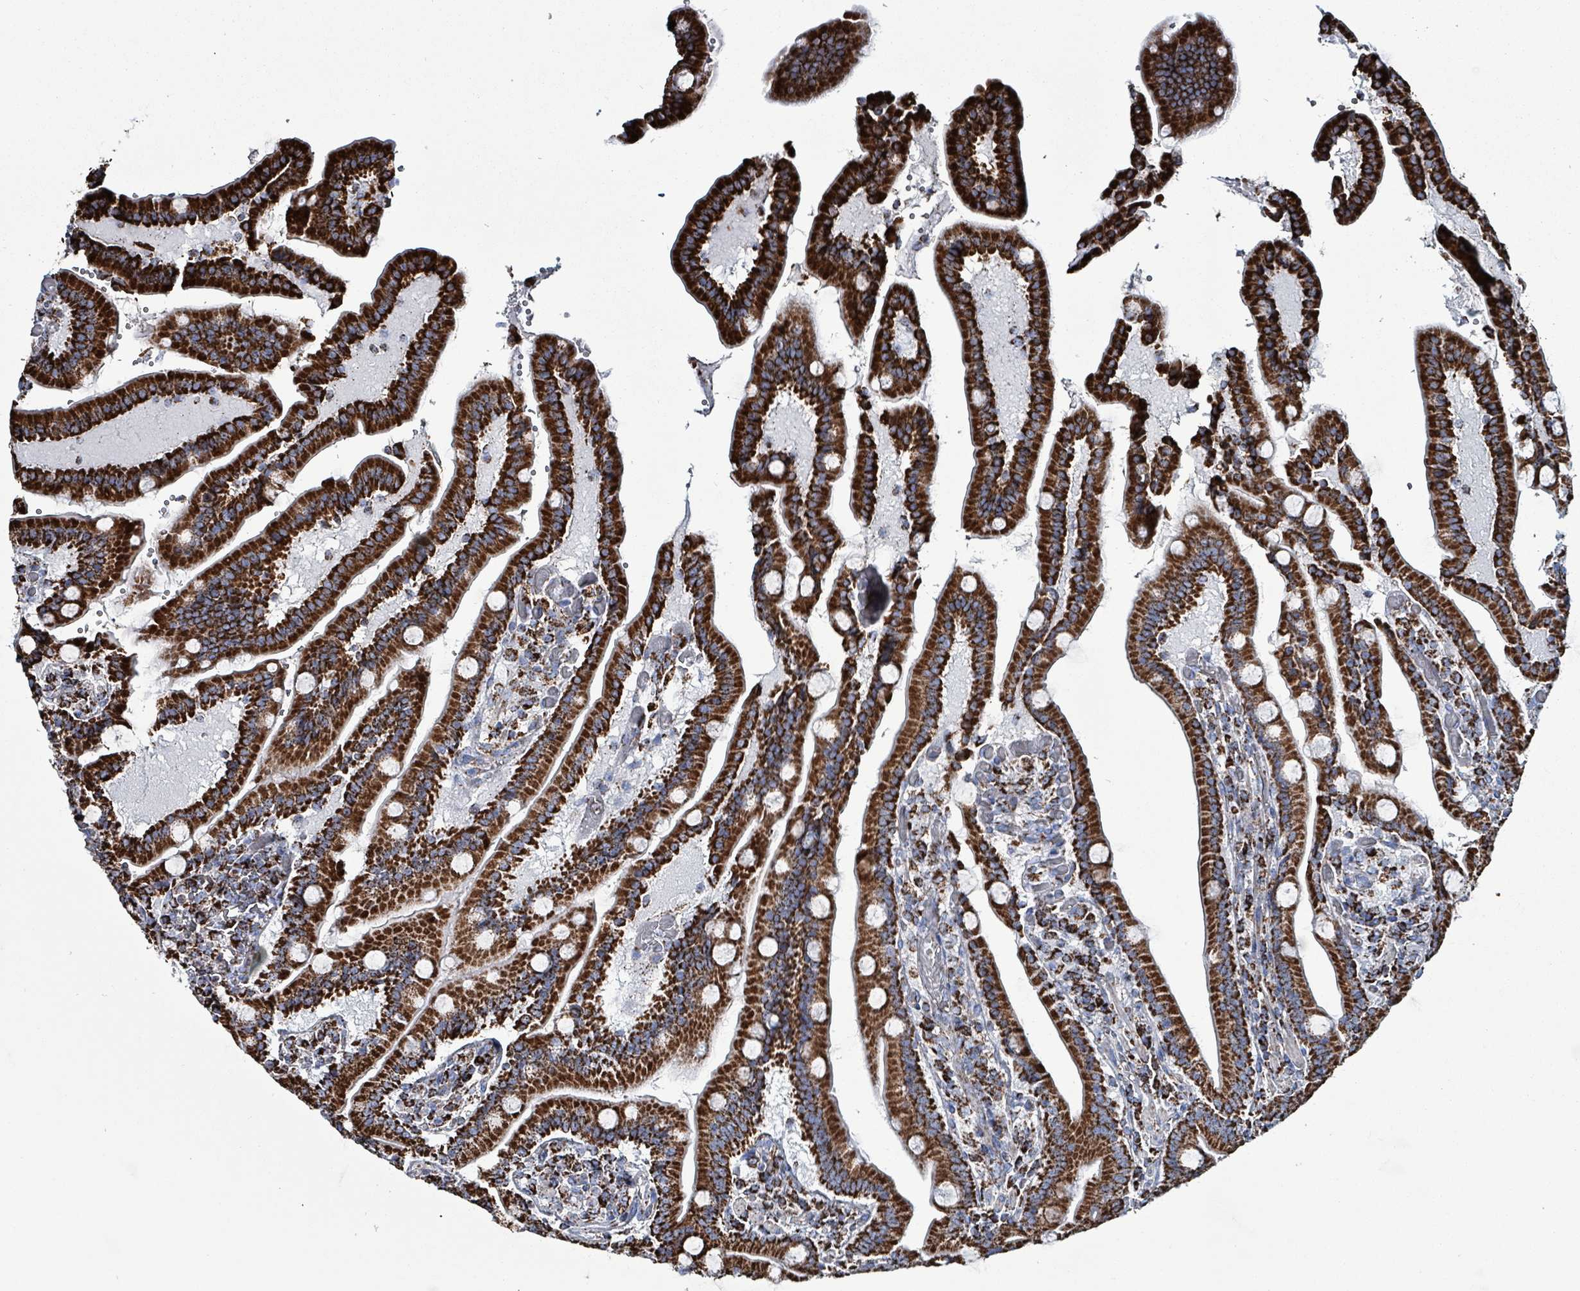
{"staining": {"intensity": "strong", "quantity": ">75%", "location": "cytoplasmic/membranous"}, "tissue": "duodenum", "cell_type": "Glandular cells", "image_type": "normal", "snomed": [{"axis": "morphology", "description": "Normal tissue, NOS"}, {"axis": "topography", "description": "Duodenum"}], "caption": "About >75% of glandular cells in unremarkable duodenum exhibit strong cytoplasmic/membranous protein positivity as visualized by brown immunohistochemical staining.", "gene": "IDH3B", "patient": {"sex": "female", "age": 62}}